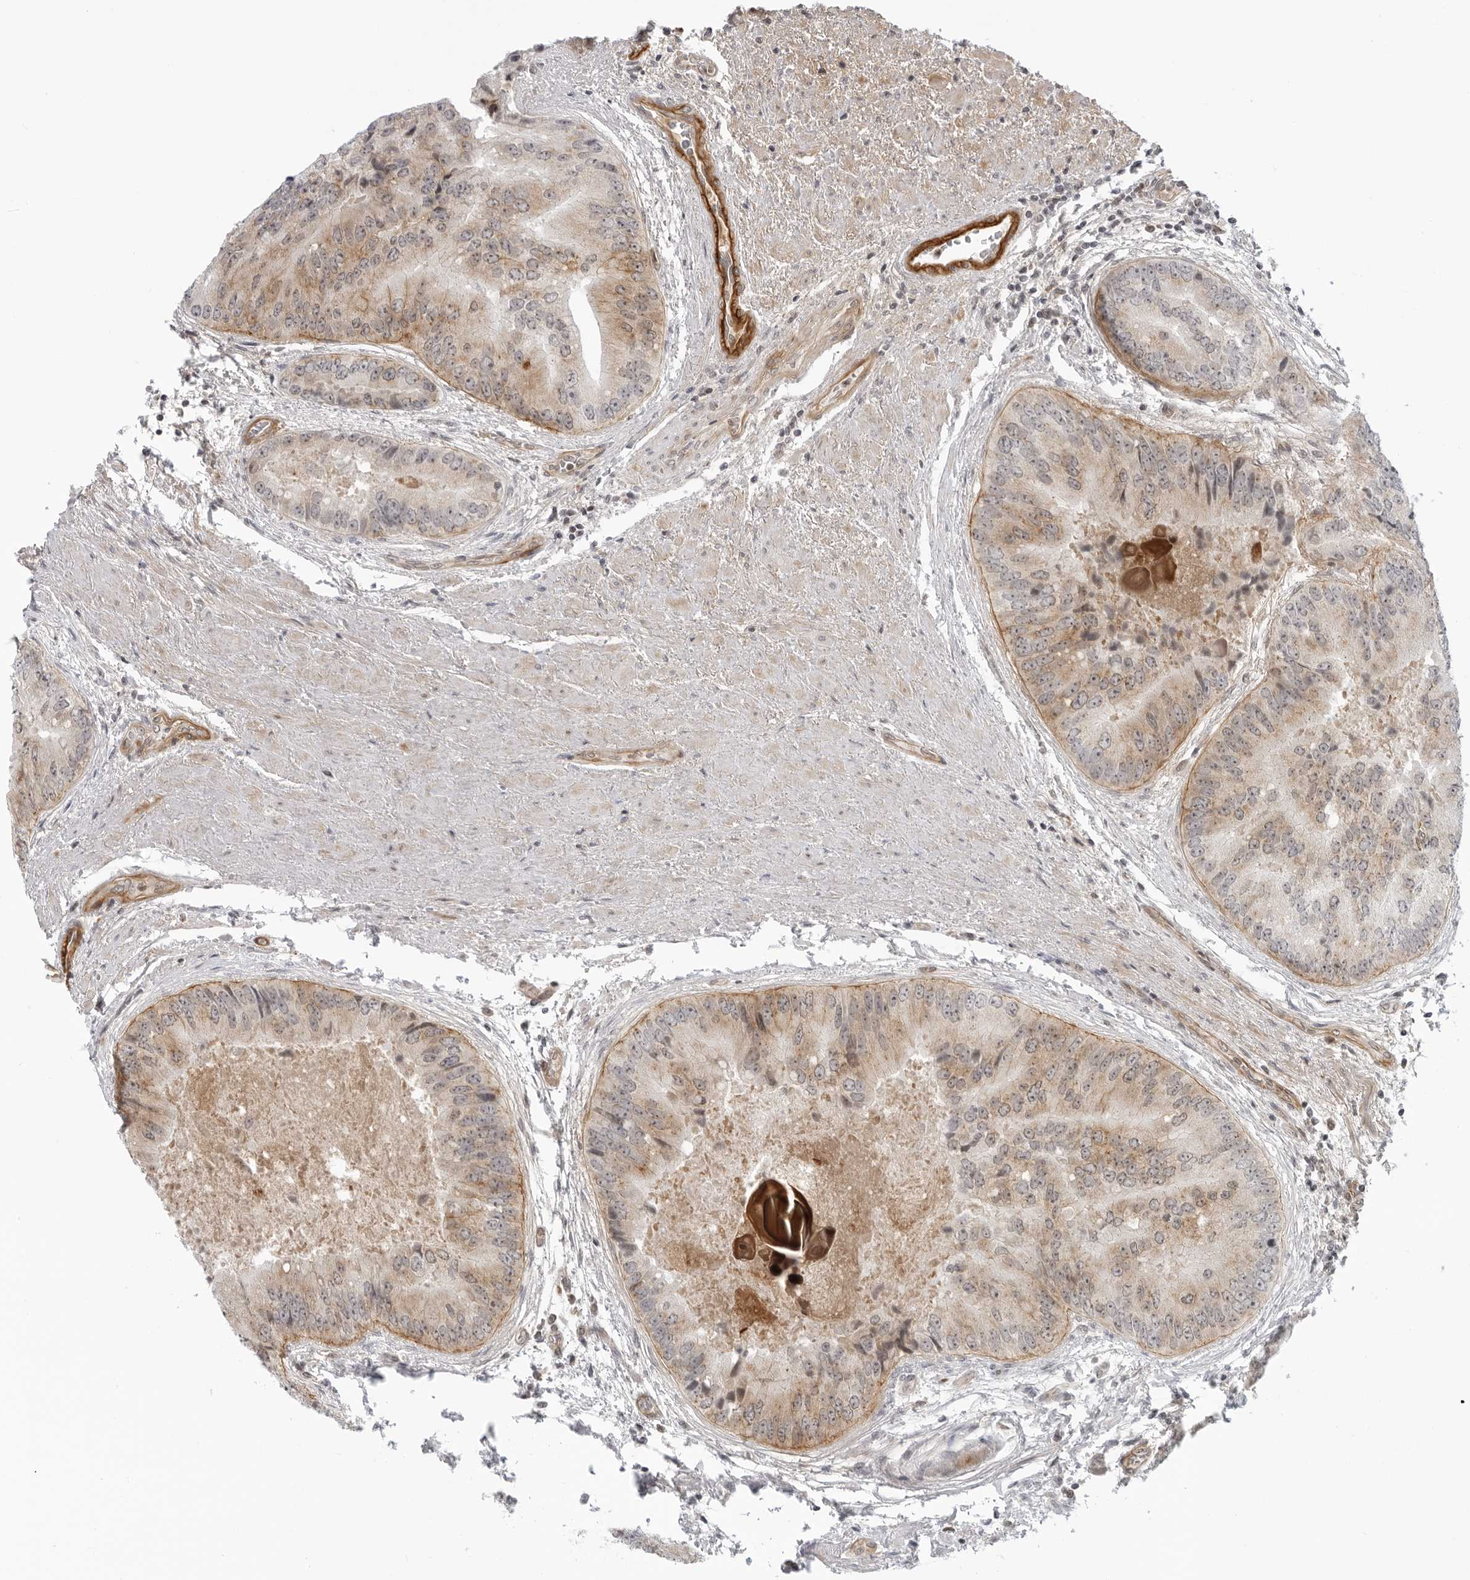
{"staining": {"intensity": "weak", "quantity": ">75%", "location": "cytoplasmic/membranous"}, "tissue": "prostate cancer", "cell_type": "Tumor cells", "image_type": "cancer", "snomed": [{"axis": "morphology", "description": "Adenocarcinoma, High grade"}, {"axis": "topography", "description": "Prostate"}], "caption": "There is low levels of weak cytoplasmic/membranous expression in tumor cells of prostate cancer, as demonstrated by immunohistochemical staining (brown color).", "gene": "SUGCT", "patient": {"sex": "male", "age": 70}}